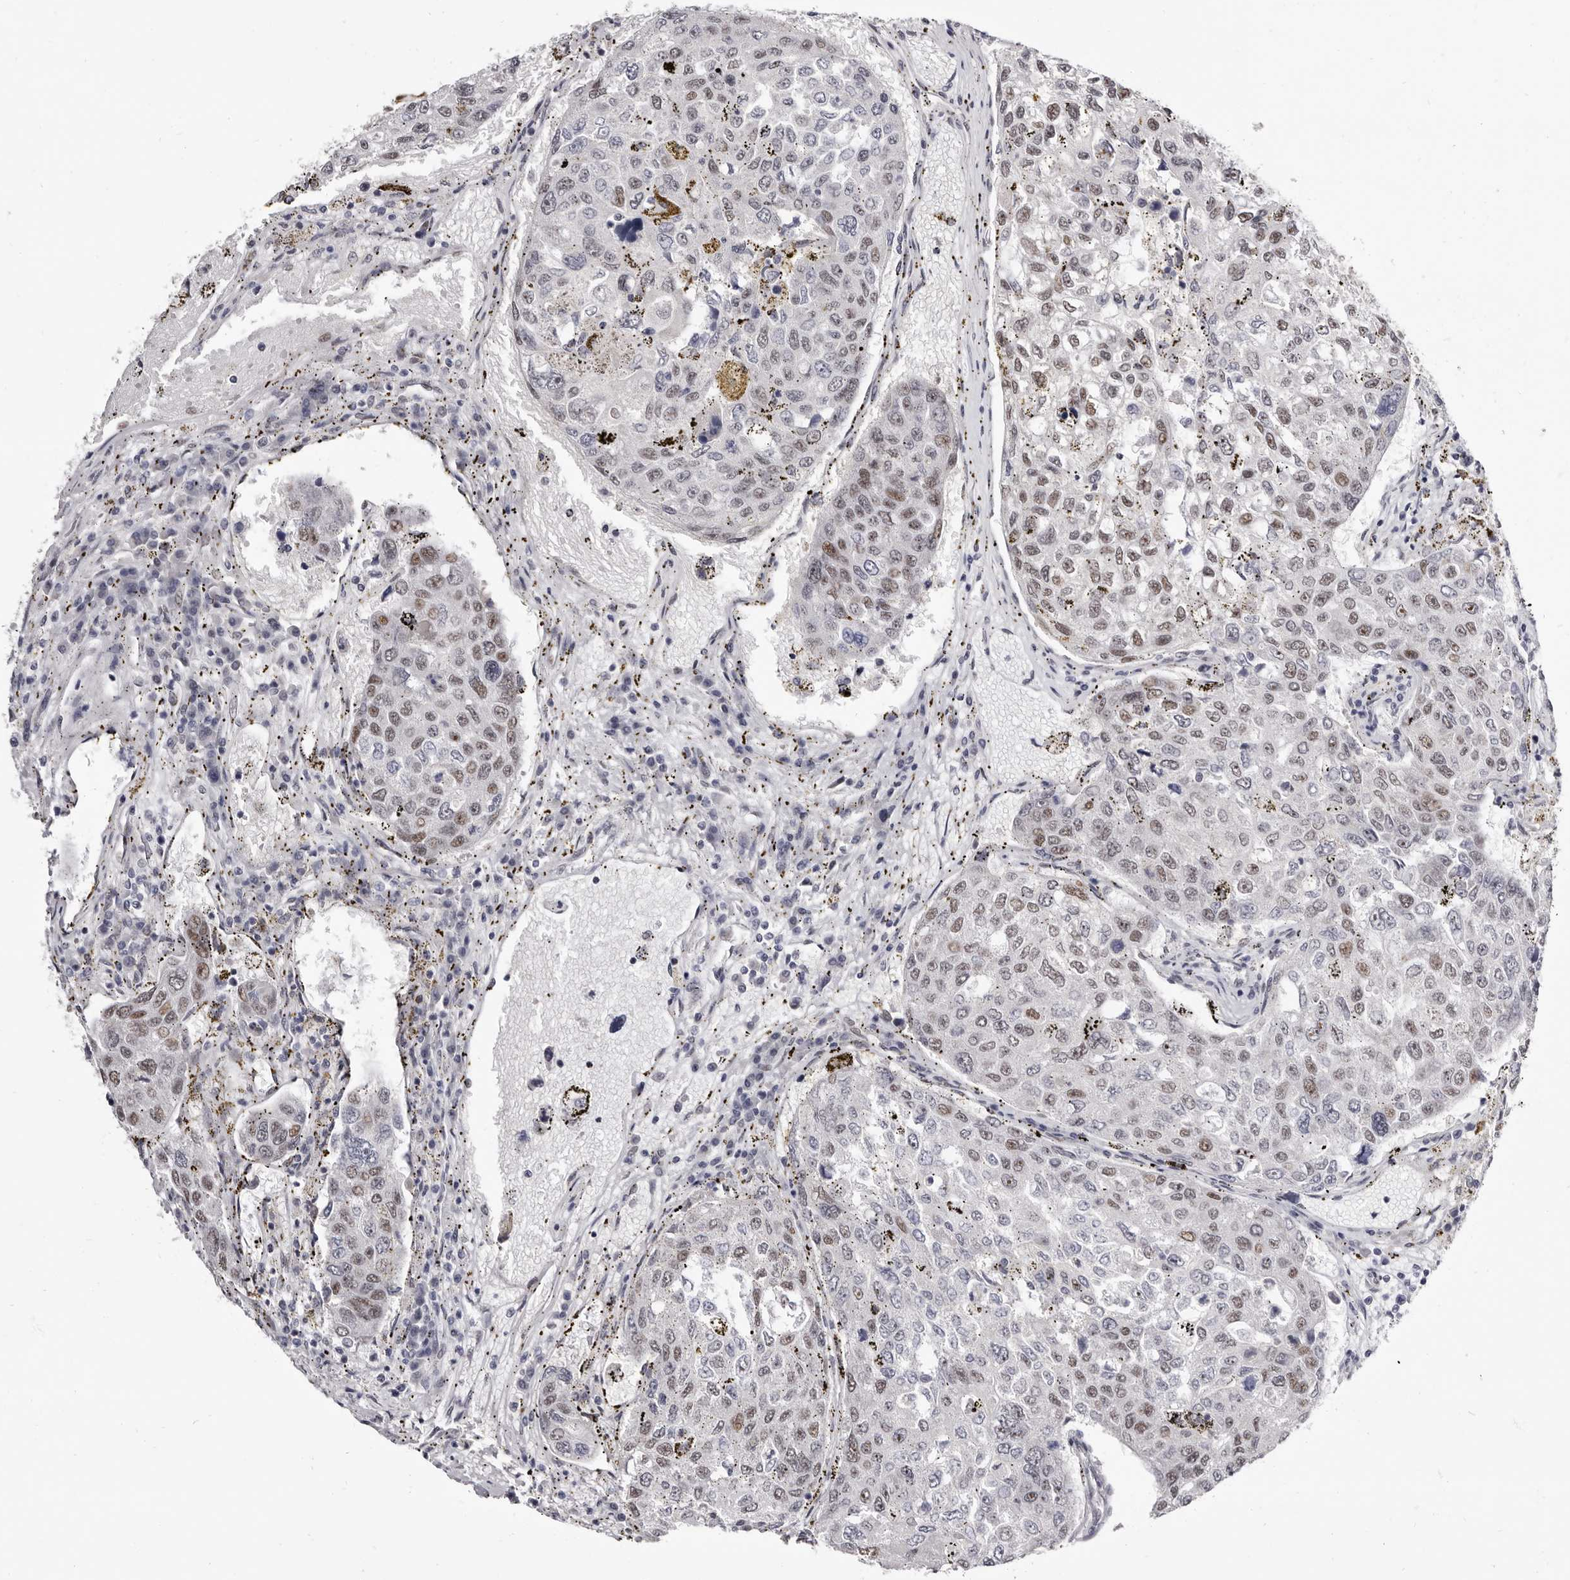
{"staining": {"intensity": "moderate", "quantity": "25%-75%", "location": "nuclear"}, "tissue": "urothelial cancer", "cell_type": "Tumor cells", "image_type": "cancer", "snomed": [{"axis": "morphology", "description": "Urothelial carcinoma, High grade"}, {"axis": "topography", "description": "Lymph node"}, {"axis": "topography", "description": "Urinary bladder"}], "caption": "There is medium levels of moderate nuclear positivity in tumor cells of high-grade urothelial carcinoma, as demonstrated by immunohistochemical staining (brown color).", "gene": "ZNF326", "patient": {"sex": "male", "age": 51}}